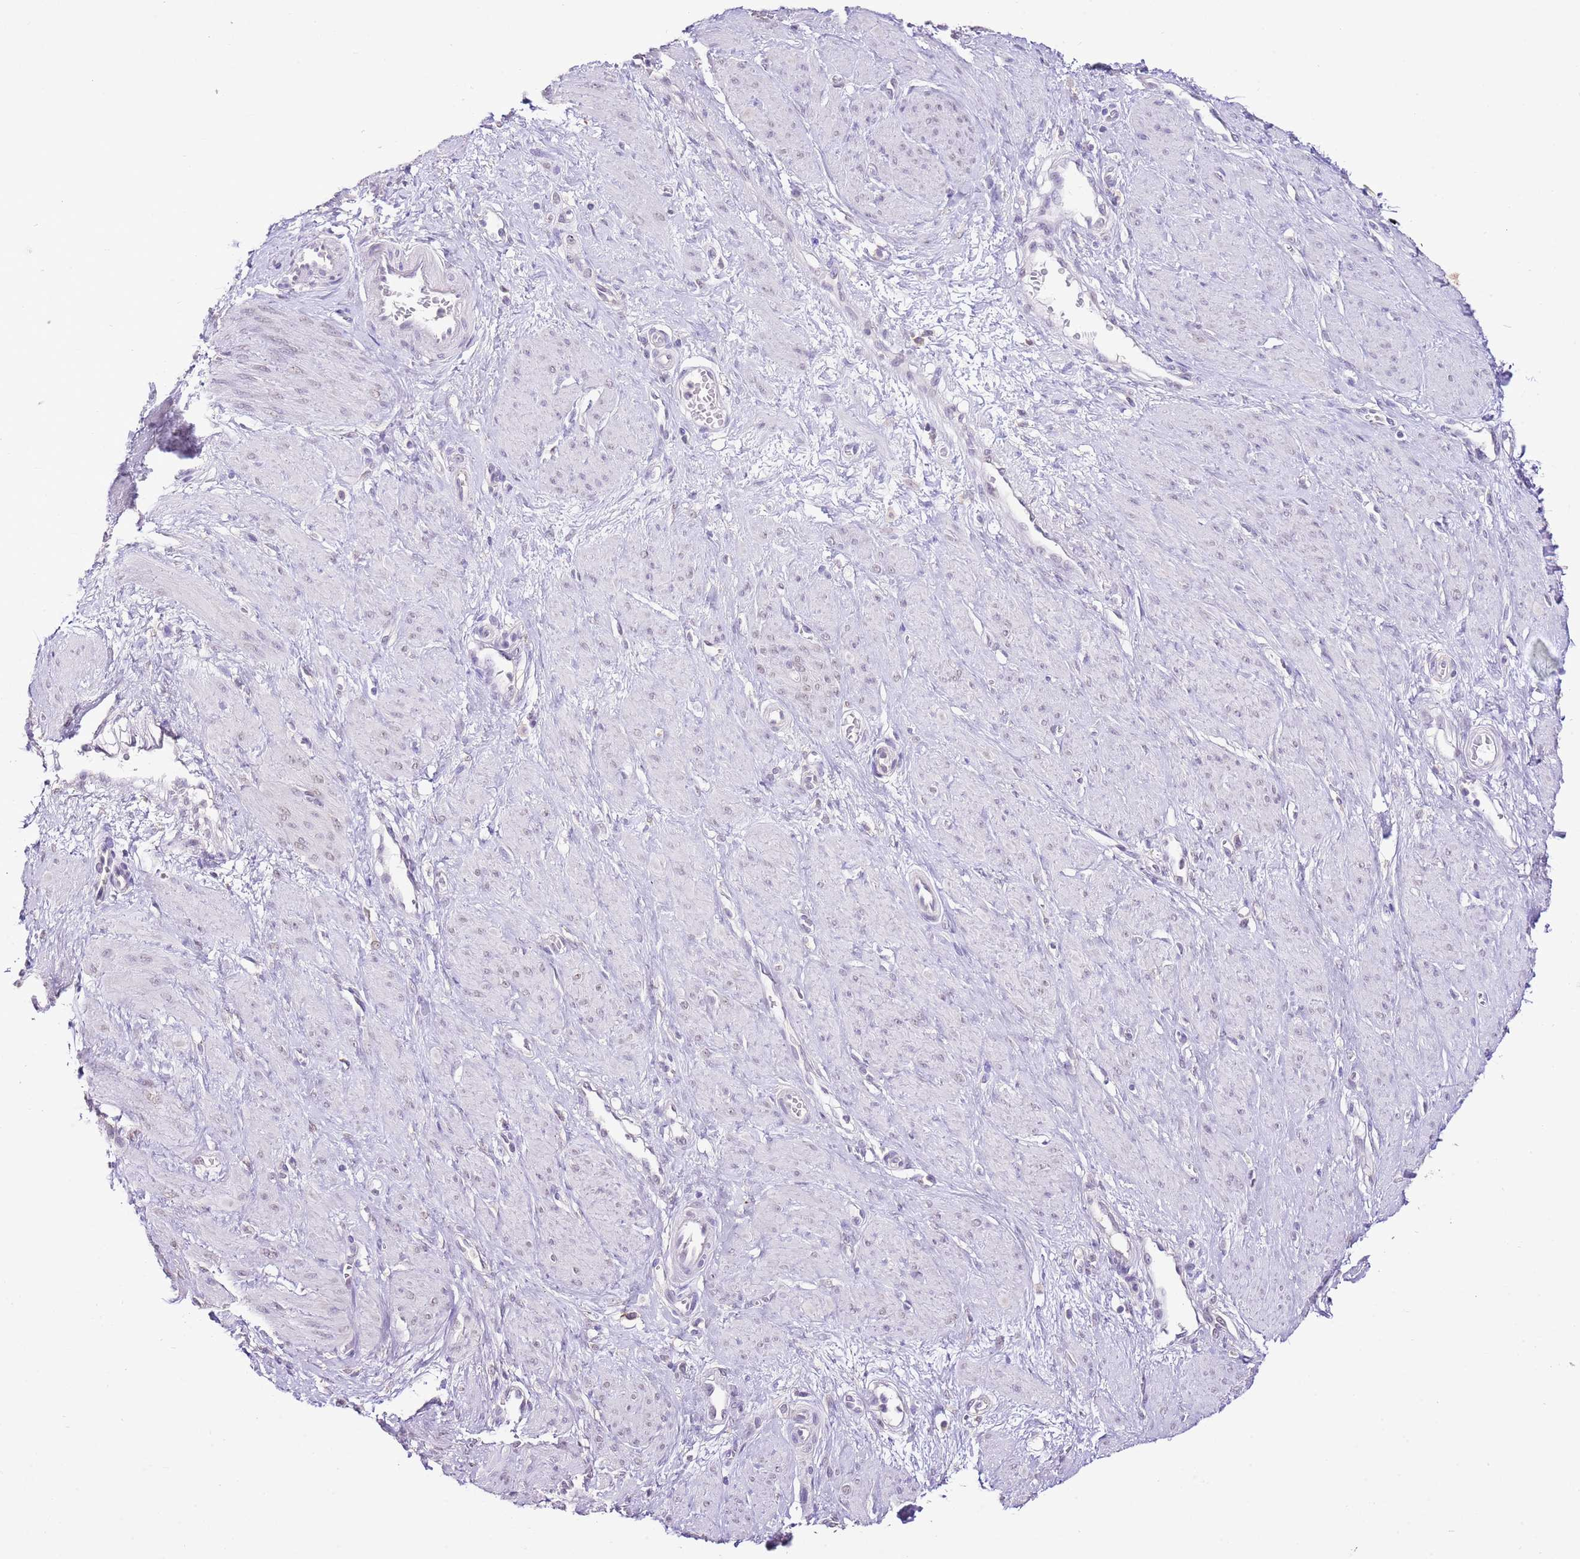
{"staining": {"intensity": "weak", "quantity": "25%-75%", "location": "nuclear"}, "tissue": "smooth muscle", "cell_type": "Smooth muscle cells", "image_type": "normal", "snomed": [{"axis": "morphology", "description": "Normal tissue, NOS"}, {"axis": "topography", "description": "Smooth muscle"}, {"axis": "topography", "description": "Uterus"}], "caption": "Immunohistochemical staining of benign human smooth muscle displays 25%-75% levels of weak nuclear protein positivity in approximately 25%-75% of smooth muscle cells. The protein of interest is shown in brown color, while the nuclei are stained blue.", "gene": "IZUMO4", "patient": {"sex": "female", "age": 39}}